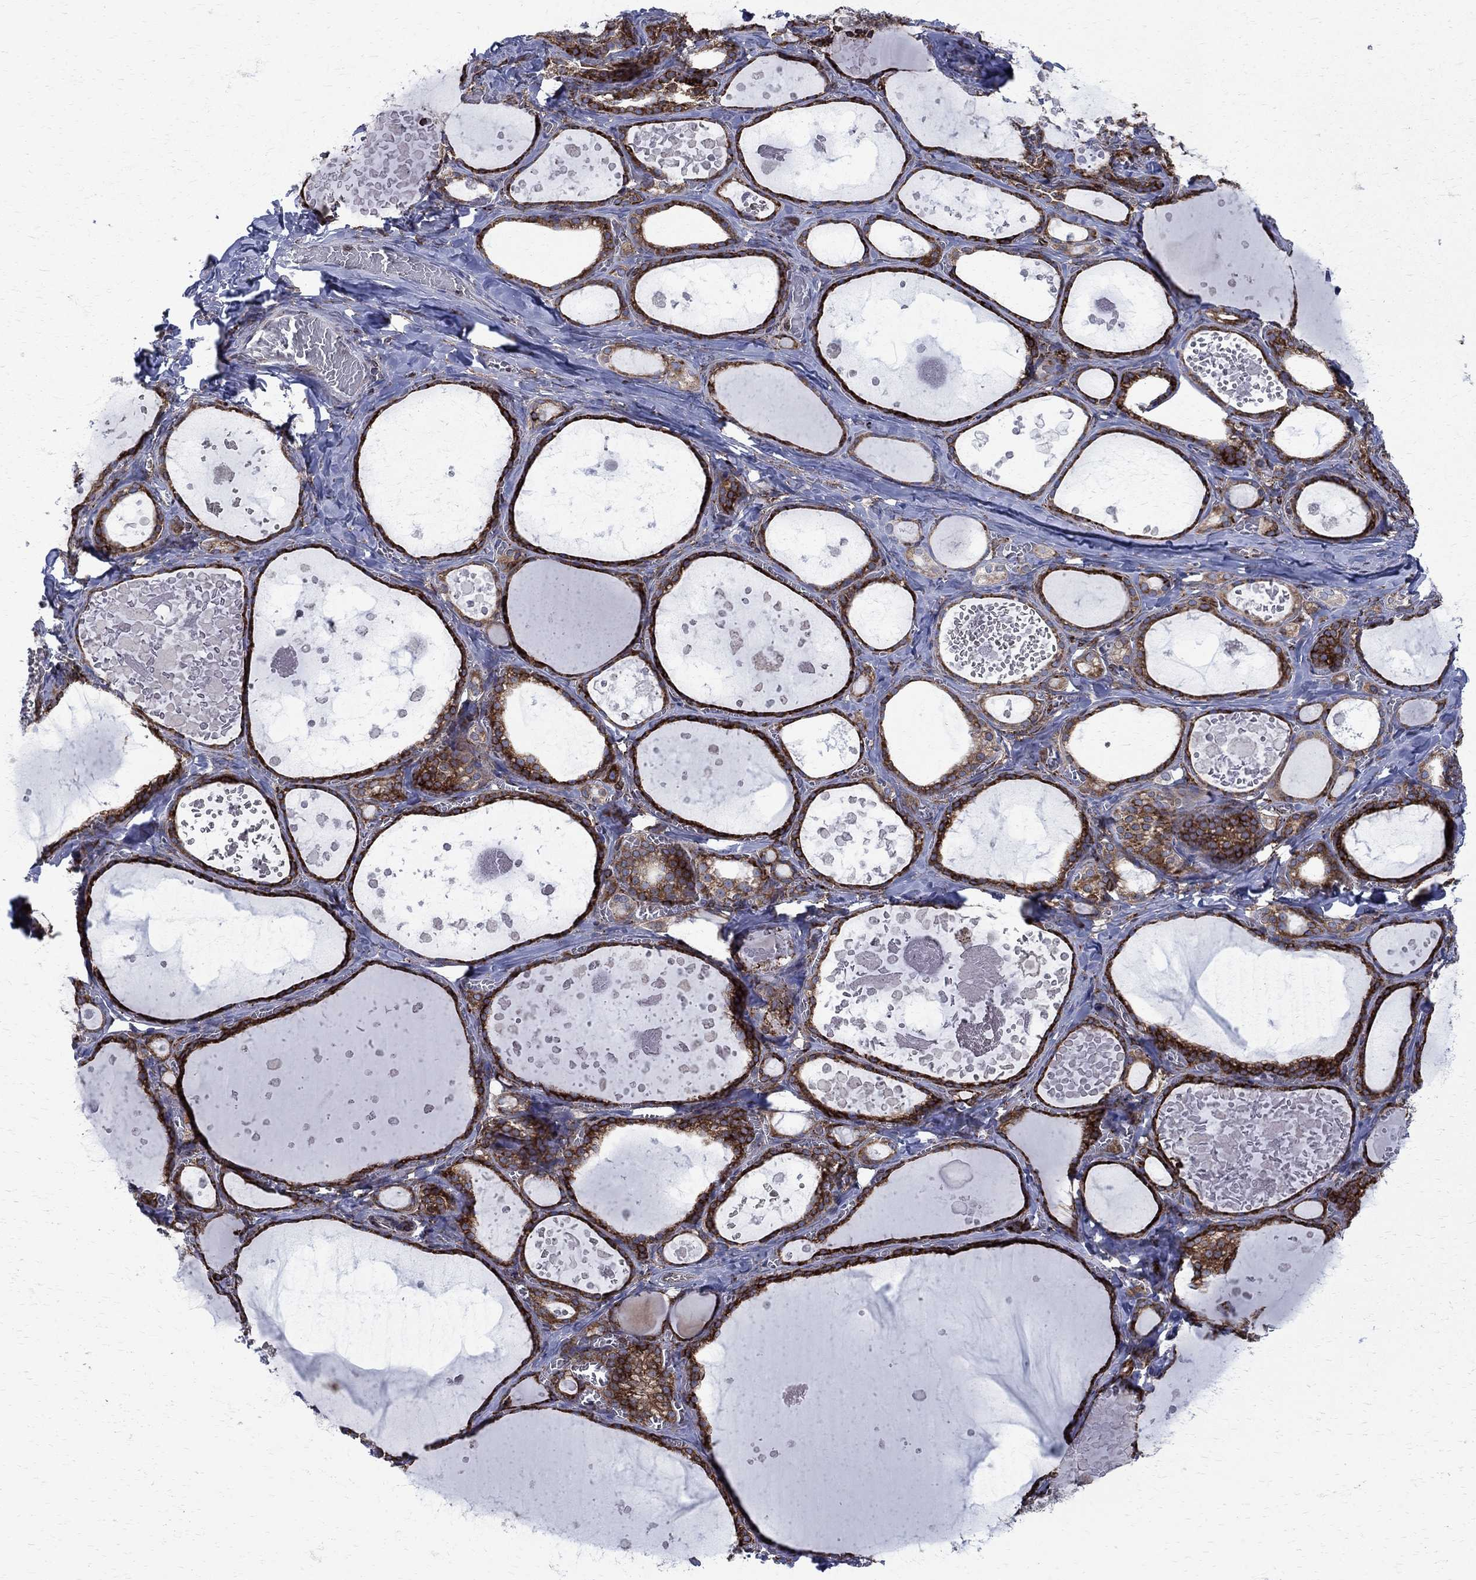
{"staining": {"intensity": "strong", "quantity": ">75%", "location": "cytoplasmic/membranous"}, "tissue": "thyroid gland", "cell_type": "Glandular cells", "image_type": "normal", "snomed": [{"axis": "morphology", "description": "Normal tissue, NOS"}, {"axis": "topography", "description": "Thyroid gland"}], "caption": "Brown immunohistochemical staining in unremarkable human thyroid gland reveals strong cytoplasmic/membranous expression in approximately >75% of glandular cells. Ihc stains the protein in brown and the nuclei are stained blue.", "gene": "CAB39L", "patient": {"sex": "female", "age": 56}}